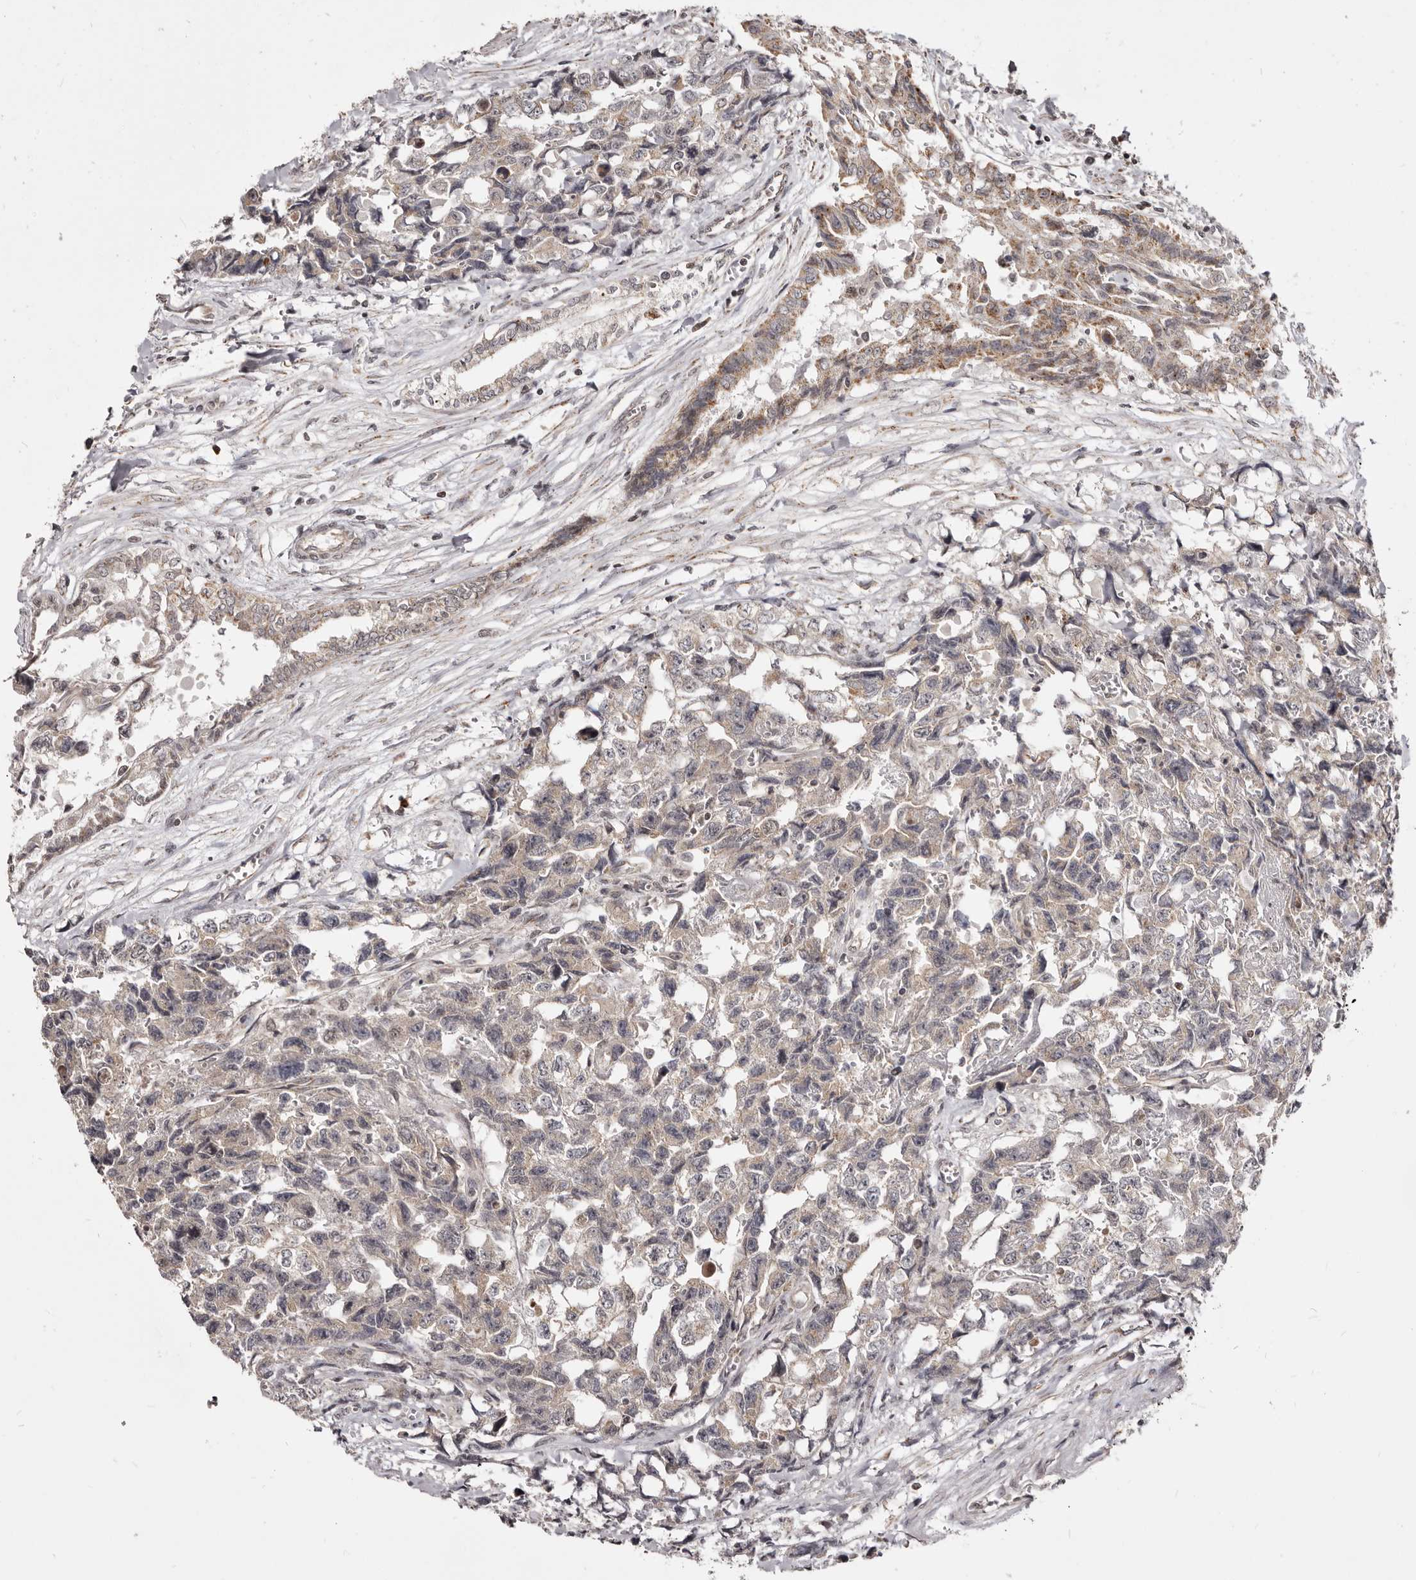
{"staining": {"intensity": "negative", "quantity": "none", "location": "none"}, "tissue": "testis cancer", "cell_type": "Tumor cells", "image_type": "cancer", "snomed": [{"axis": "morphology", "description": "Carcinoma, Embryonal, NOS"}, {"axis": "topography", "description": "Testis"}], "caption": "An IHC image of testis cancer is shown. There is no staining in tumor cells of testis cancer.", "gene": "THUMPD1", "patient": {"sex": "male", "age": 31}}